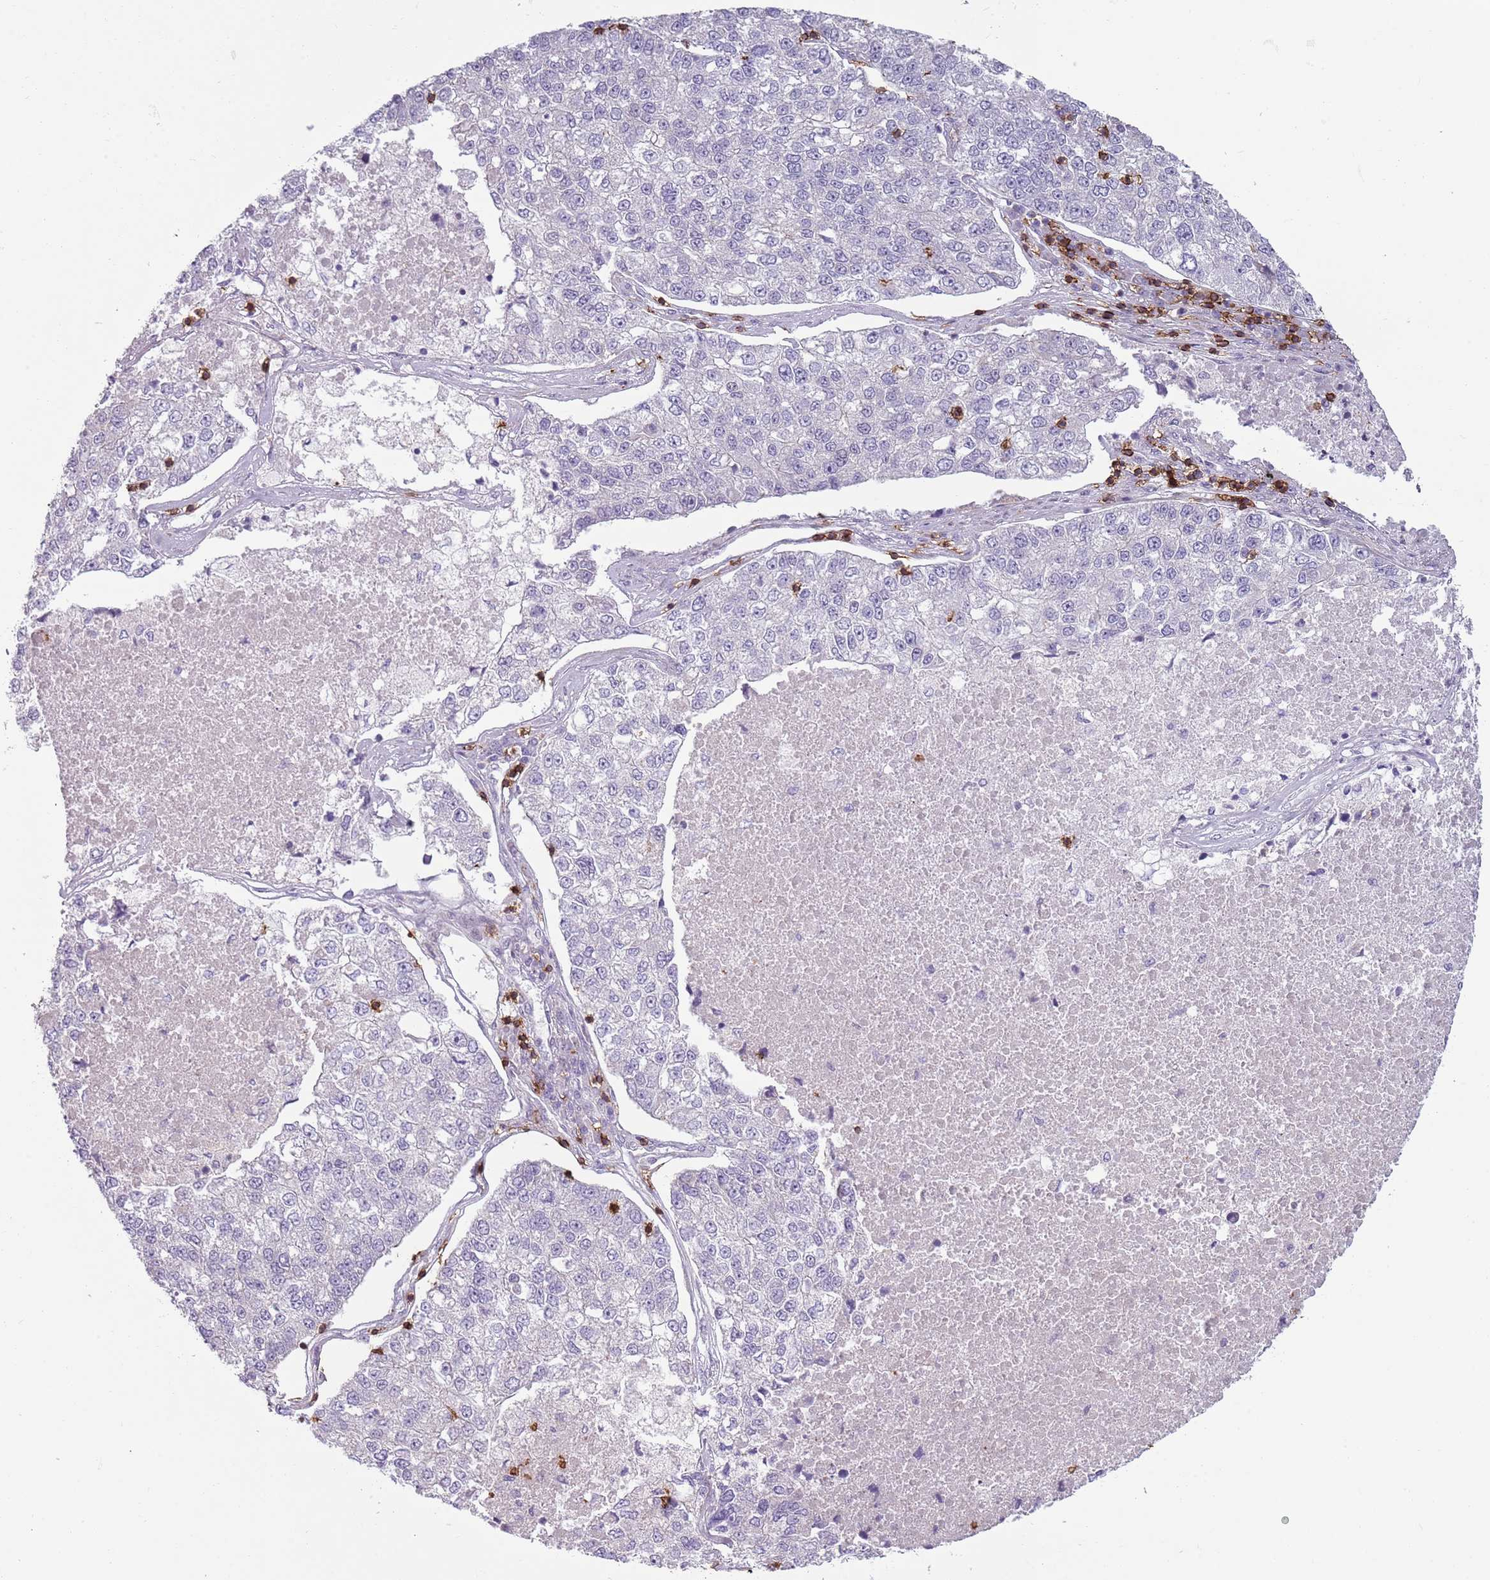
{"staining": {"intensity": "negative", "quantity": "none", "location": "none"}, "tissue": "lung cancer", "cell_type": "Tumor cells", "image_type": "cancer", "snomed": [{"axis": "morphology", "description": "Adenocarcinoma, NOS"}, {"axis": "topography", "description": "Lung"}], "caption": "Immunohistochemistry of lung cancer (adenocarcinoma) exhibits no staining in tumor cells.", "gene": "ZNF583", "patient": {"sex": "male", "age": 49}}